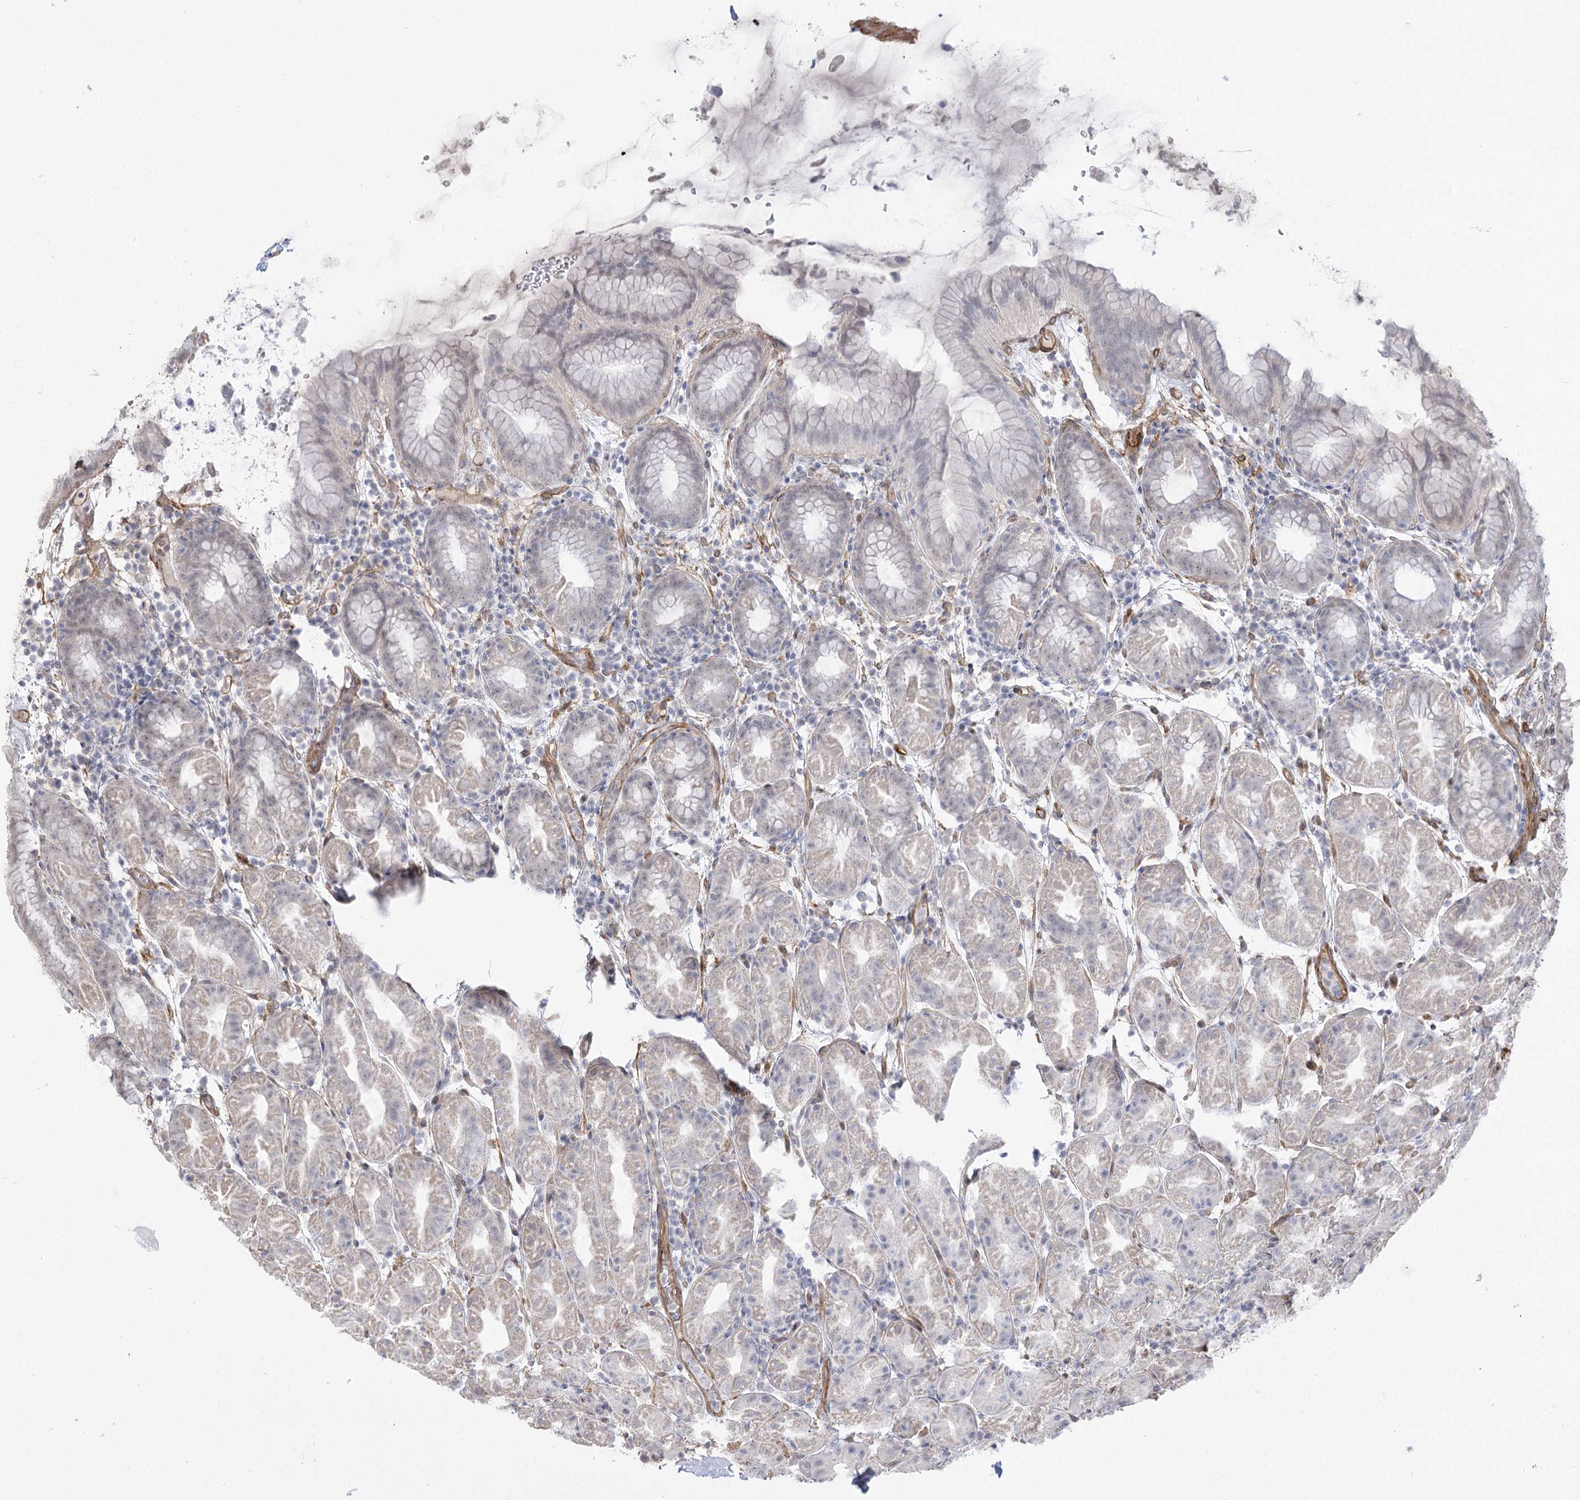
{"staining": {"intensity": "weak", "quantity": "25%-75%", "location": "cytoplasmic/membranous,nuclear"}, "tissue": "stomach", "cell_type": "Glandular cells", "image_type": "normal", "snomed": [{"axis": "morphology", "description": "Normal tissue, NOS"}, {"axis": "topography", "description": "Stomach"}], "caption": "Stomach stained with immunohistochemistry demonstrates weak cytoplasmic/membranous,nuclear expression in about 25%-75% of glandular cells.", "gene": "AMTN", "patient": {"sex": "female", "age": 79}}